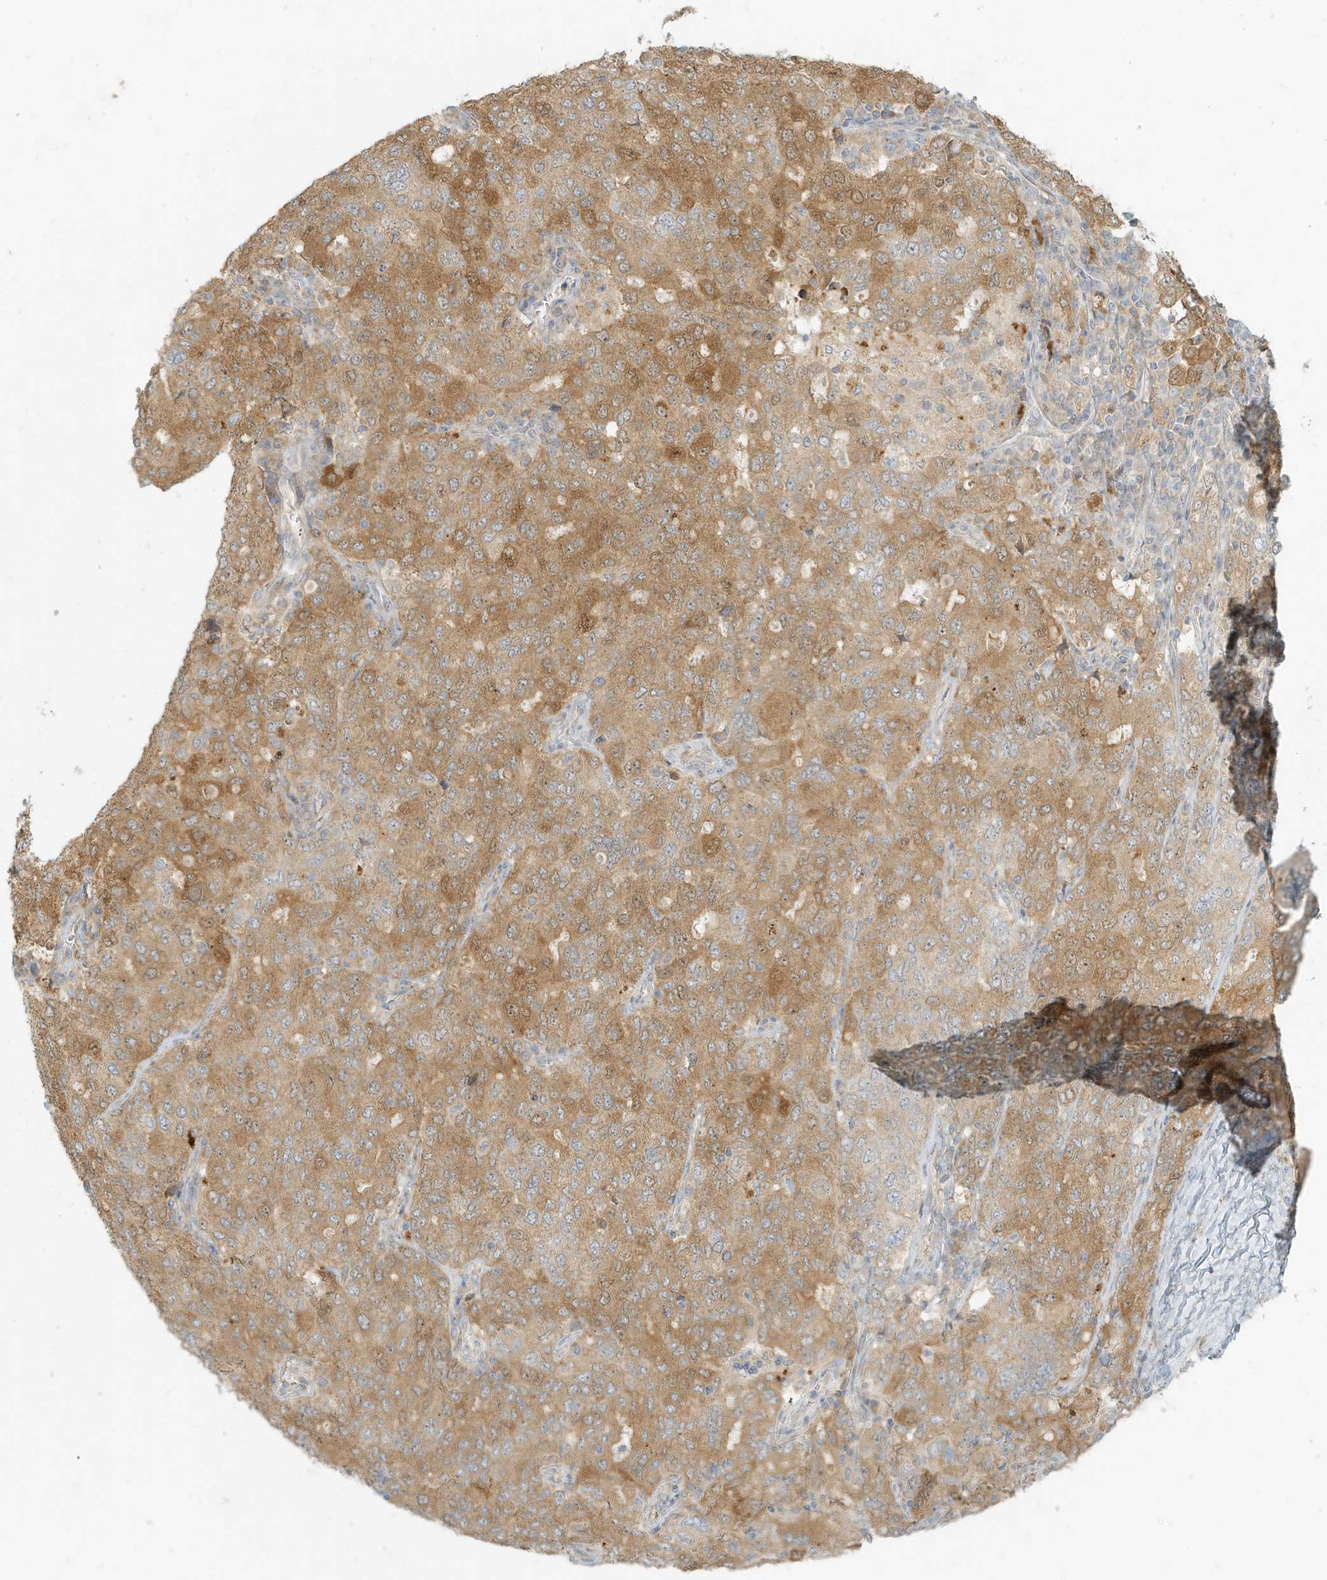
{"staining": {"intensity": "moderate", "quantity": ">75%", "location": "cytoplasmic/membranous"}, "tissue": "ovarian cancer", "cell_type": "Tumor cells", "image_type": "cancer", "snomed": [{"axis": "morphology", "description": "Carcinoma, endometroid"}, {"axis": "topography", "description": "Ovary"}], "caption": "Tumor cells show moderate cytoplasmic/membranous staining in approximately >75% of cells in endometroid carcinoma (ovarian).", "gene": "MCOLN1", "patient": {"sex": "female", "age": 62}}